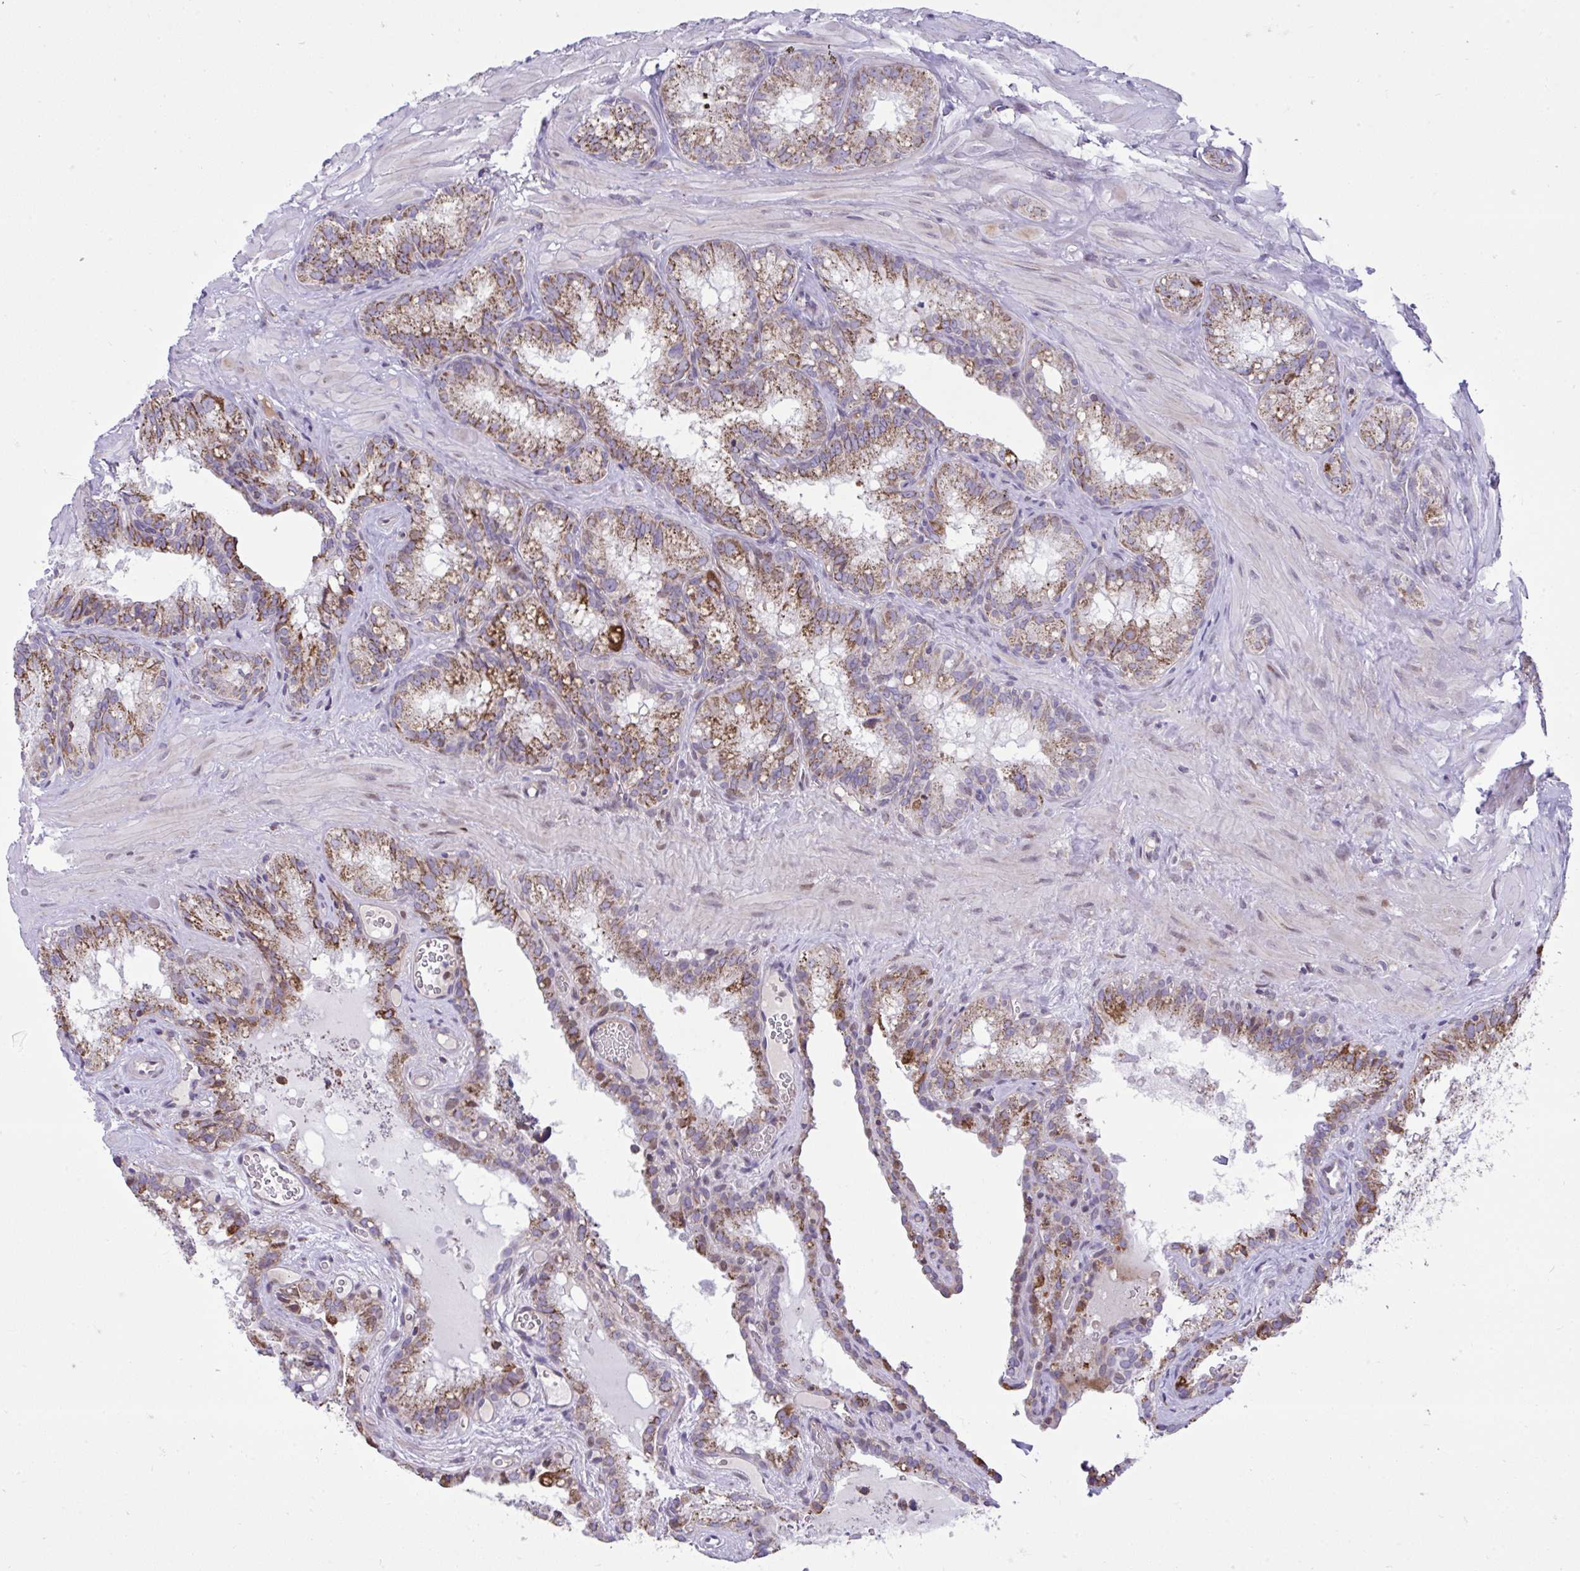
{"staining": {"intensity": "strong", "quantity": ">75%", "location": "cytoplasmic/membranous"}, "tissue": "seminal vesicle", "cell_type": "Glandular cells", "image_type": "normal", "snomed": [{"axis": "morphology", "description": "Normal tissue, NOS"}, {"axis": "topography", "description": "Seminal veicle"}], "caption": "IHC image of normal seminal vesicle: seminal vesicle stained using immunohistochemistry reveals high levels of strong protein expression localized specifically in the cytoplasmic/membranous of glandular cells, appearing as a cytoplasmic/membranous brown color.", "gene": "ZNF362", "patient": {"sex": "male", "age": 47}}